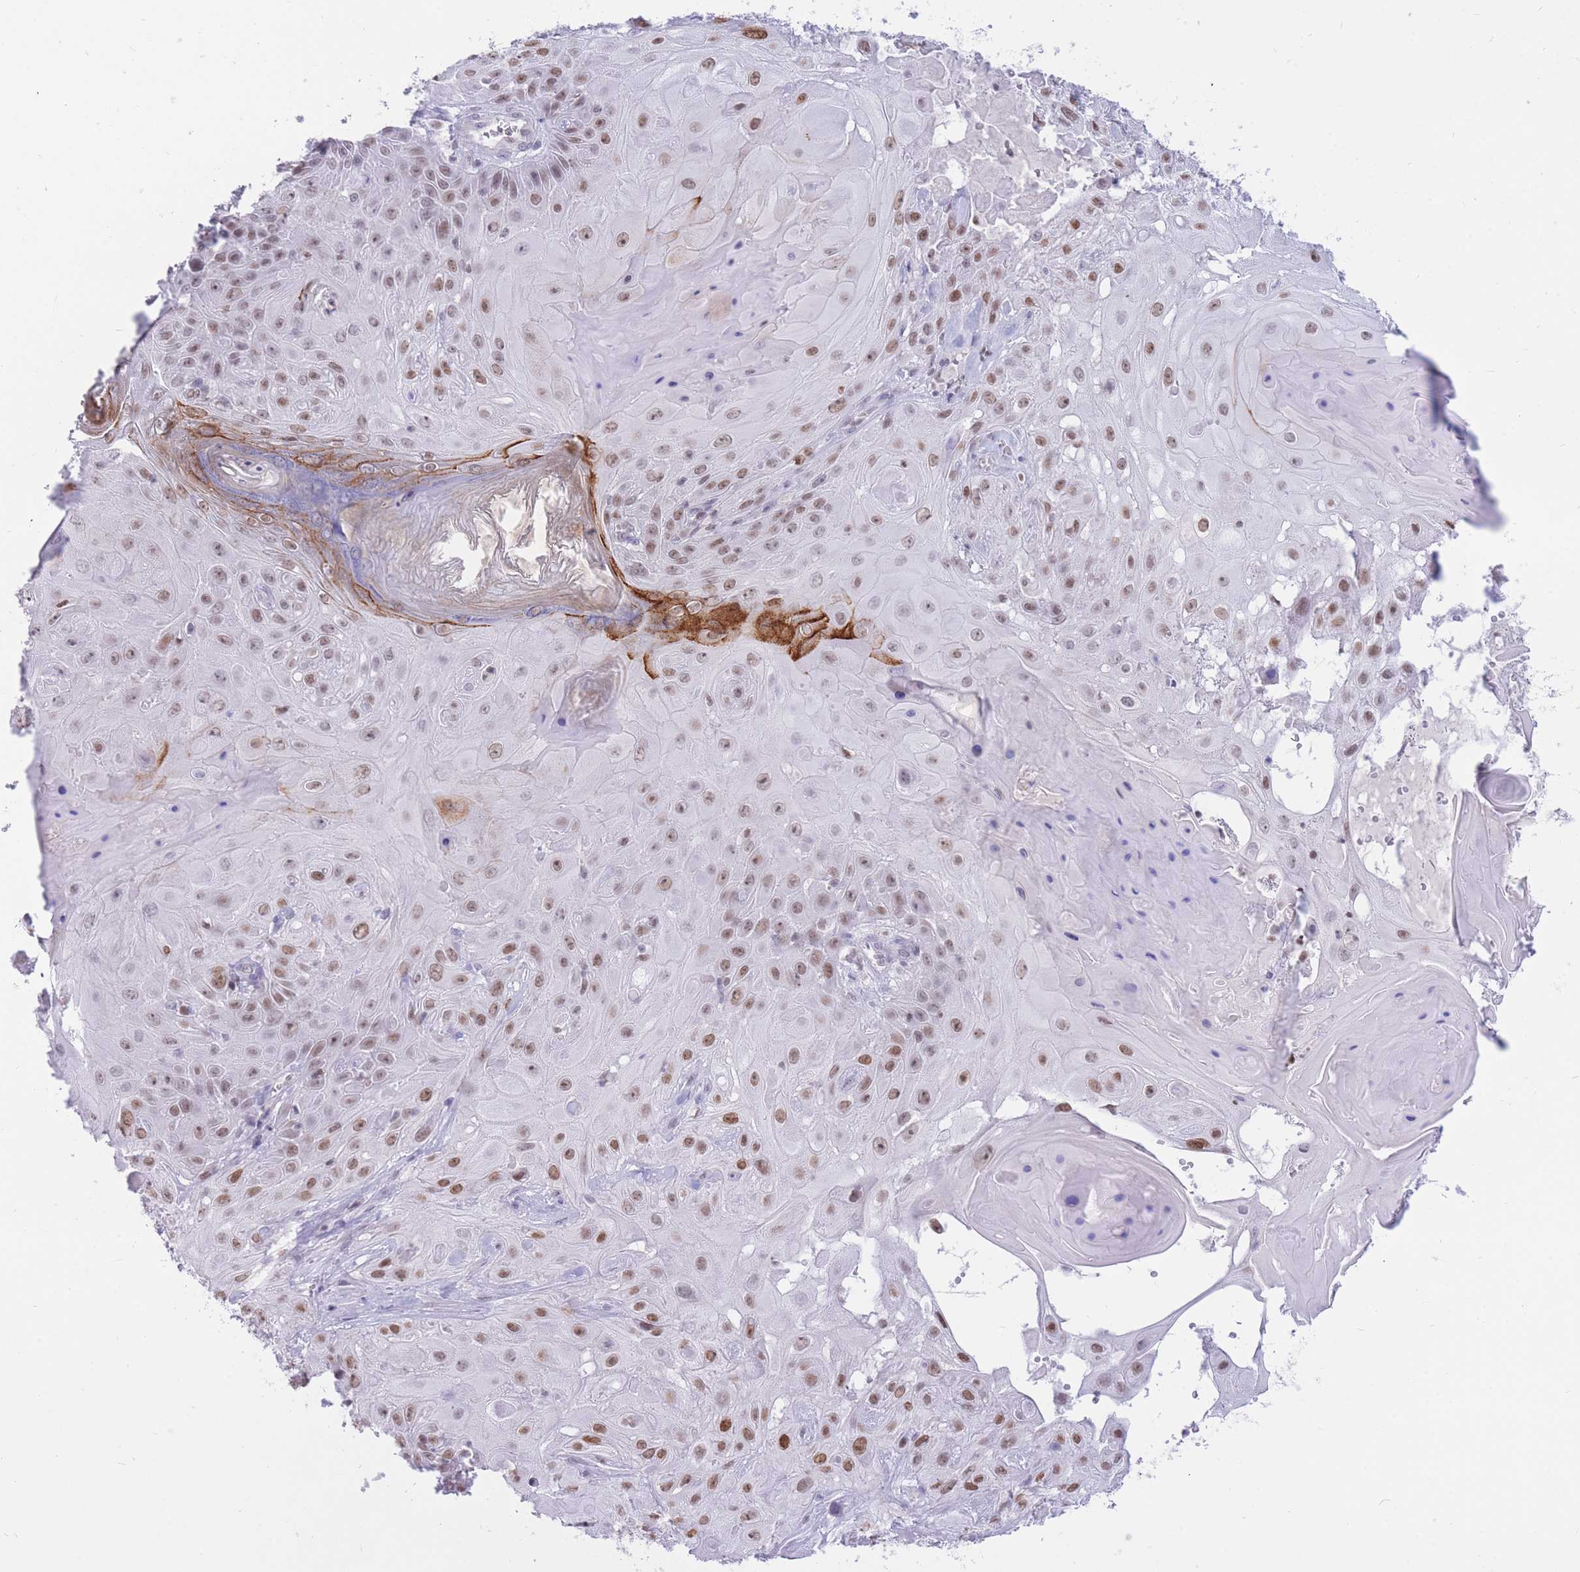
{"staining": {"intensity": "weak", "quantity": ">75%", "location": "nuclear"}, "tissue": "skin cancer", "cell_type": "Tumor cells", "image_type": "cancer", "snomed": [{"axis": "morphology", "description": "Normal tissue, NOS"}, {"axis": "morphology", "description": "Squamous cell carcinoma, NOS"}, {"axis": "topography", "description": "Skin"}, {"axis": "topography", "description": "Cartilage tissue"}], "caption": "This image shows skin cancer (squamous cell carcinoma) stained with immunohistochemistry to label a protein in brown. The nuclear of tumor cells show weak positivity for the protein. Nuclei are counter-stained blue.", "gene": "HMGN1", "patient": {"sex": "female", "age": 79}}